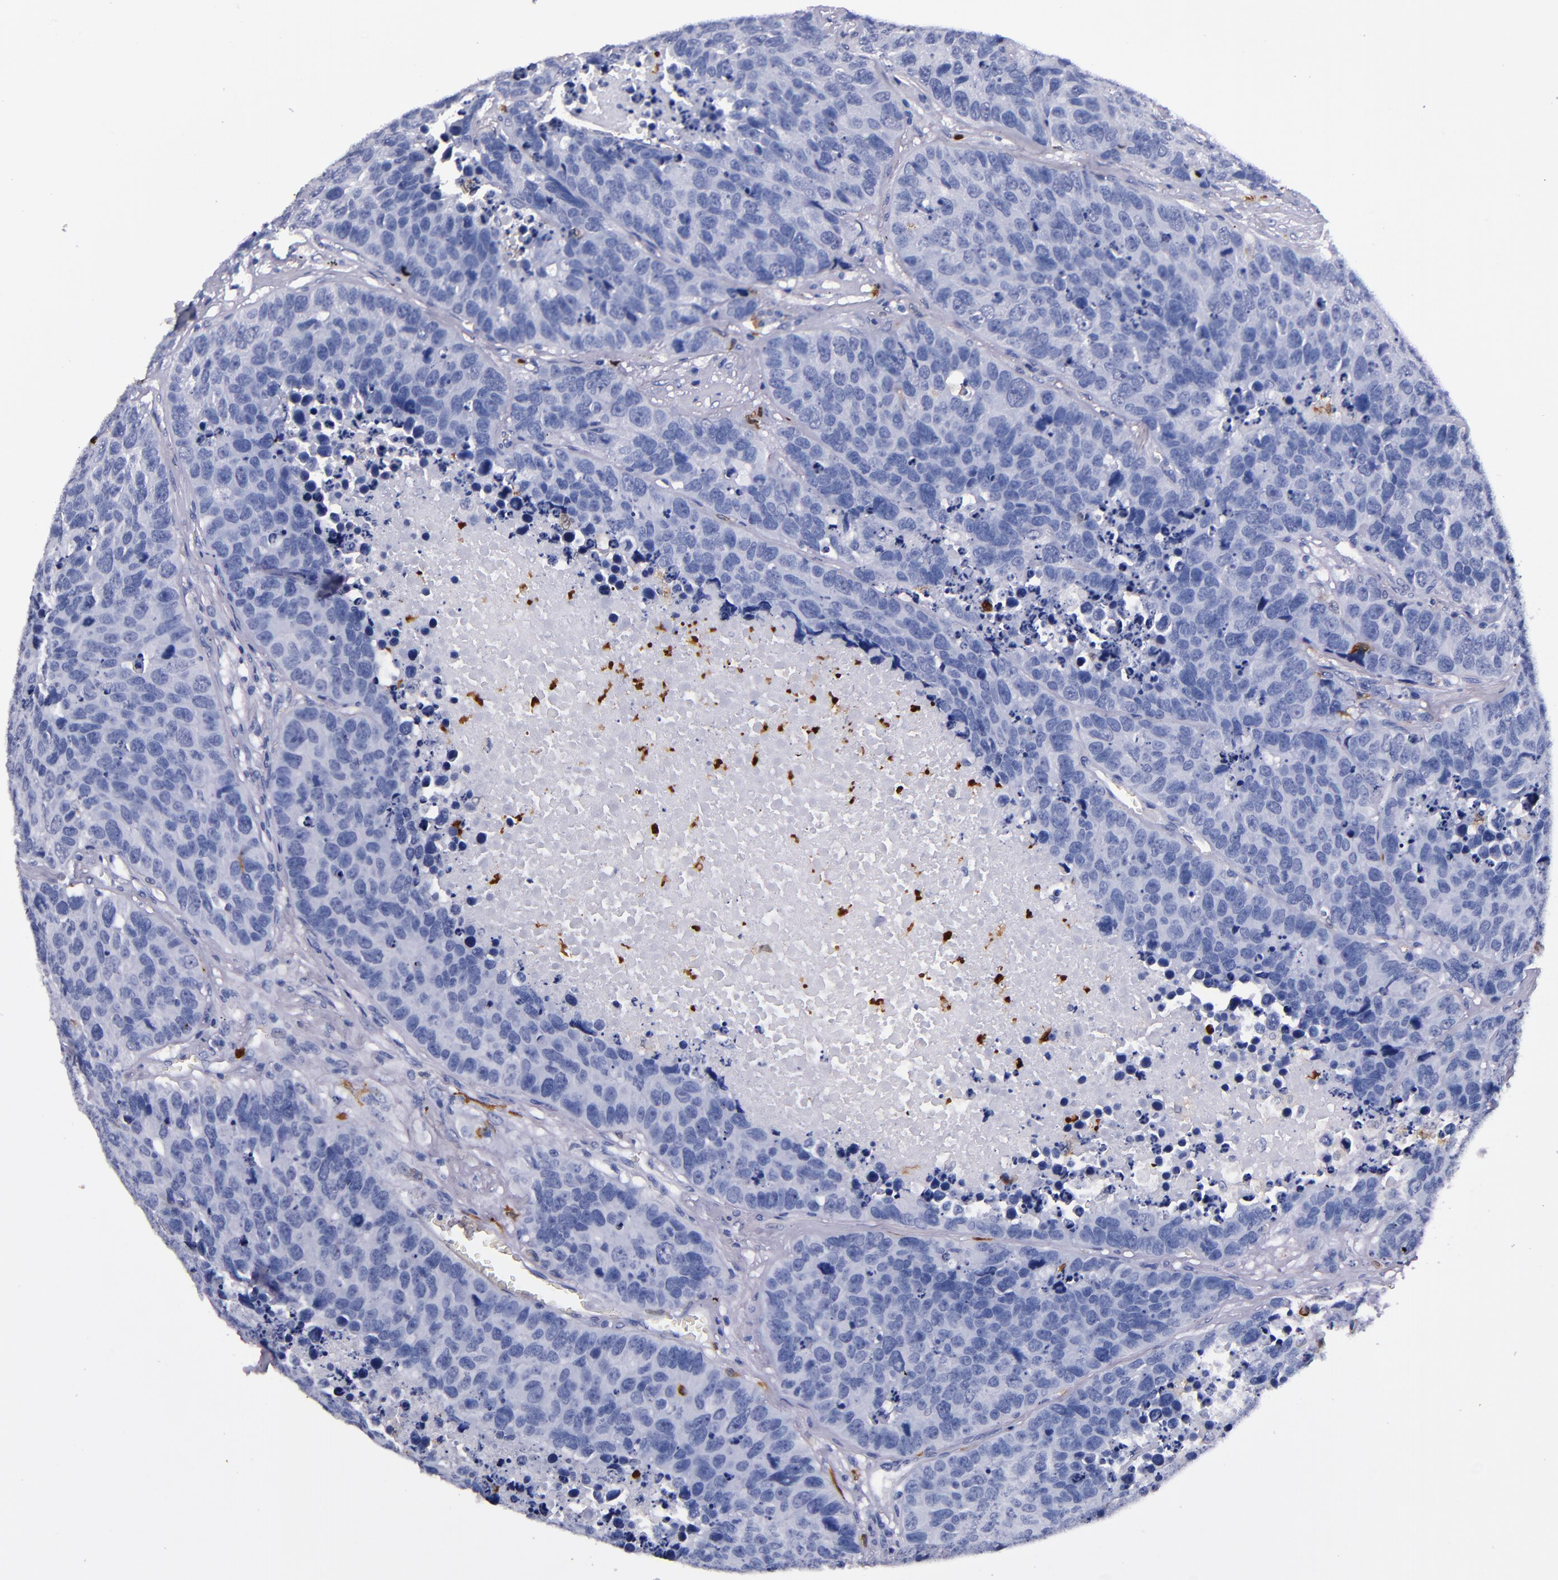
{"staining": {"intensity": "negative", "quantity": "none", "location": "none"}, "tissue": "carcinoid", "cell_type": "Tumor cells", "image_type": "cancer", "snomed": [{"axis": "morphology", "description": "Carcinoid, malignant, NOS"}, {"axis": "topography", "description": "Lung"}], "caption": "High power microscopy photomicrograph of an IHC micrograph of carcinoid, revealing no significant expression in tumor cells.", "gene": "S100A8", "patient": {"sex": "male", "age": 60}}